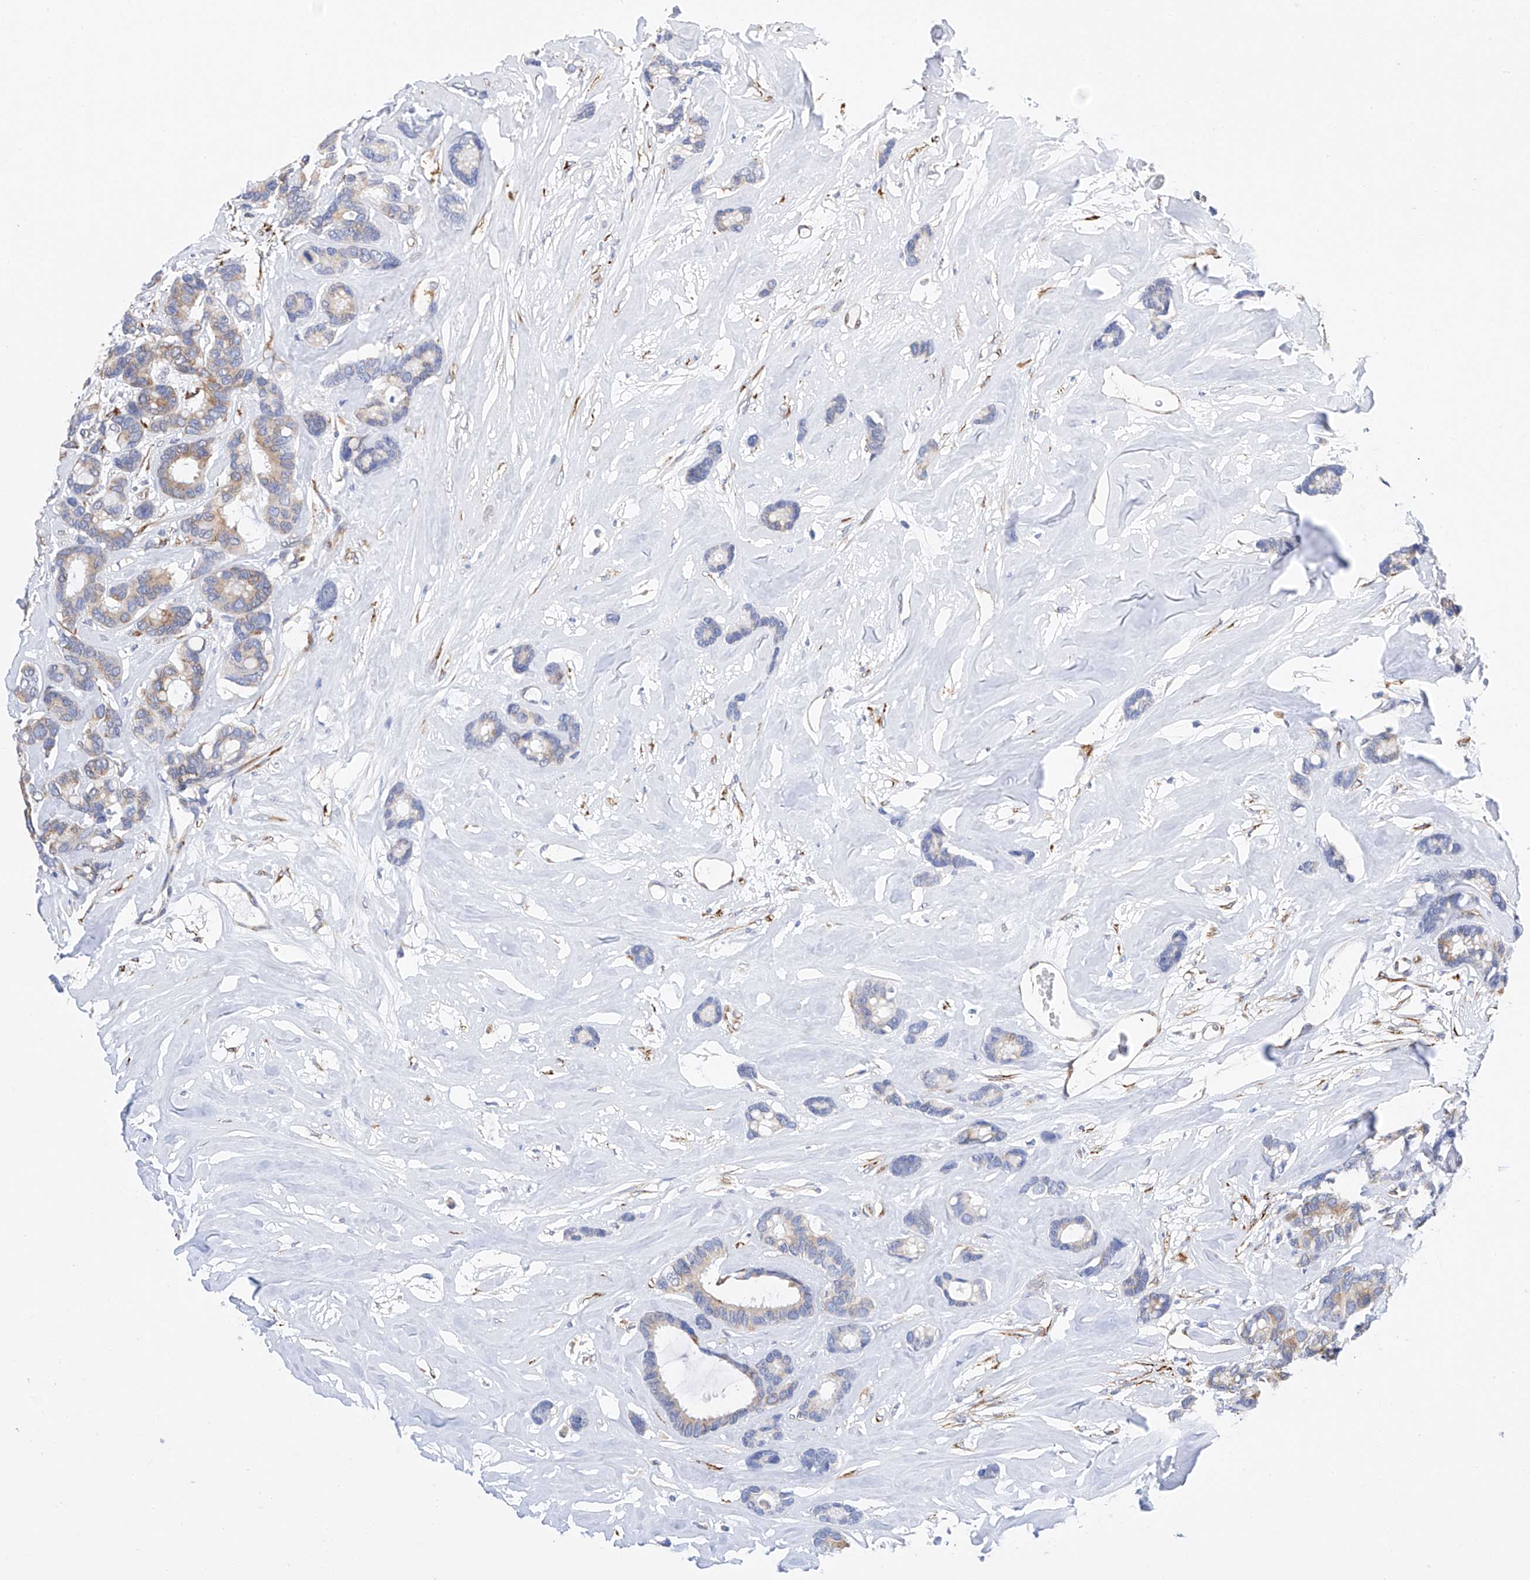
{"staining": {"intensity": "weak", "quantity": "25%-75%", "location": "cytoplasmic/membranous"}, "tissue": "breast cancer", "cell_type": "Tumor cells", "image_type": "cancer", "snomed": [{"axis": "morphology", "description": "Duct carcinoma"}, {"axis": "topography", "description": "Breast"}], "caption": "Protein staining shows weak cytoplasmic/membranous positivity in approximately 25%-75% of tumor cells in breast infiltrating ductal carcinoma.", "gene": "PDIA5", "patient": {"sex": "female", "age": 87}}